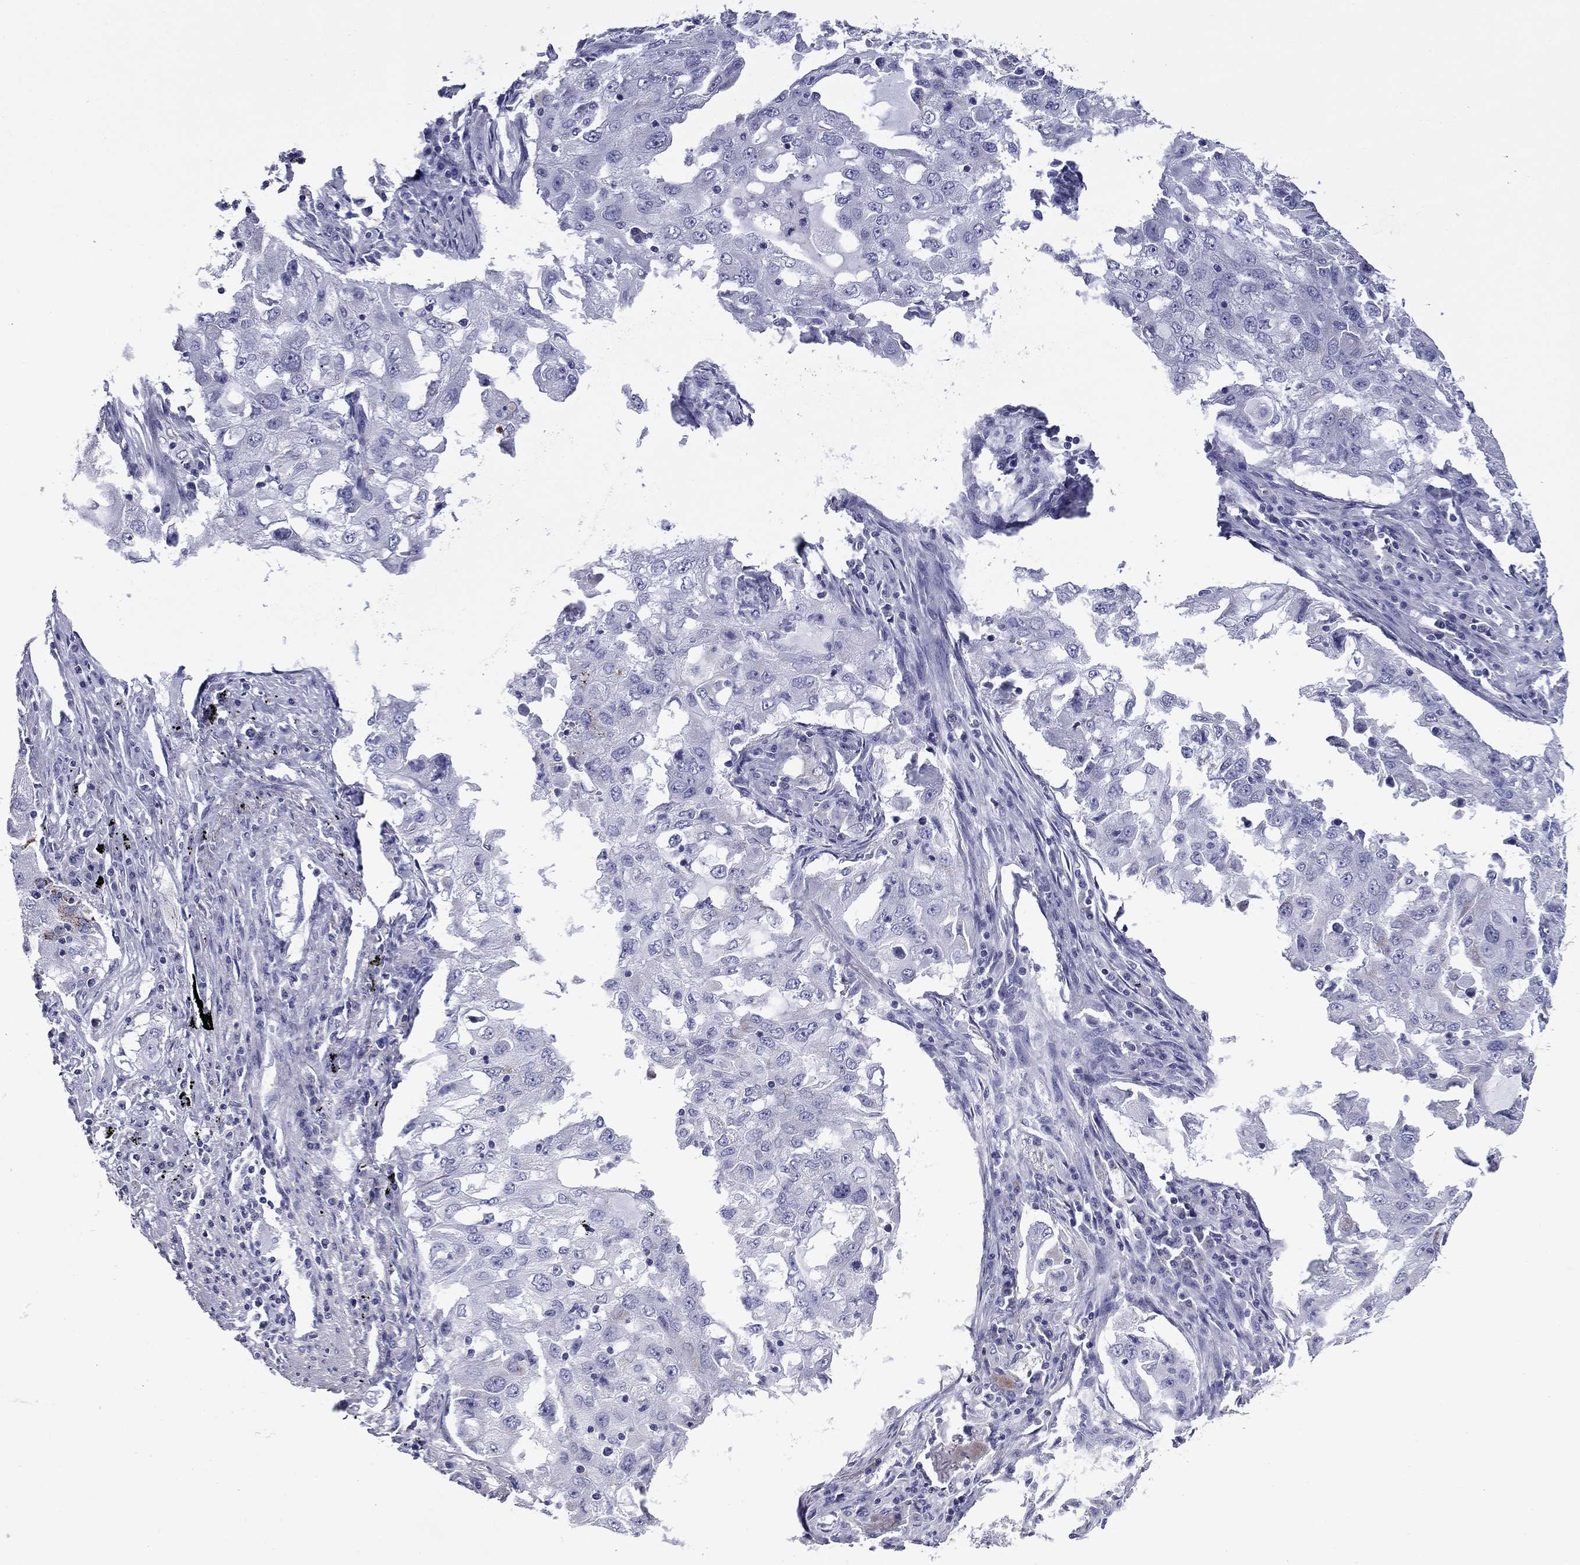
{"staining": {"intensity": "negative", "quantity": "none", "location": "none"}, "tissue": "lung cancer", "cell_type": "Tumor cells", "image_type": "cancer", "snomed": [{"axis": "morphology", "description": "Adenocarcinoma, NOS"}, {"axis": "topography", "description": "Lung"}], "caption": "DAB (3,3'-diaminobenzidine) immunohistochemical staining of lung adenocarcinoma exhibits no significant expression in tumor cells. (DAB immunohistochemistry (IHC) with hematoxylin counter stain).", "gene": "ACADSB", "patient": {"sex": "female", "age": 61}}